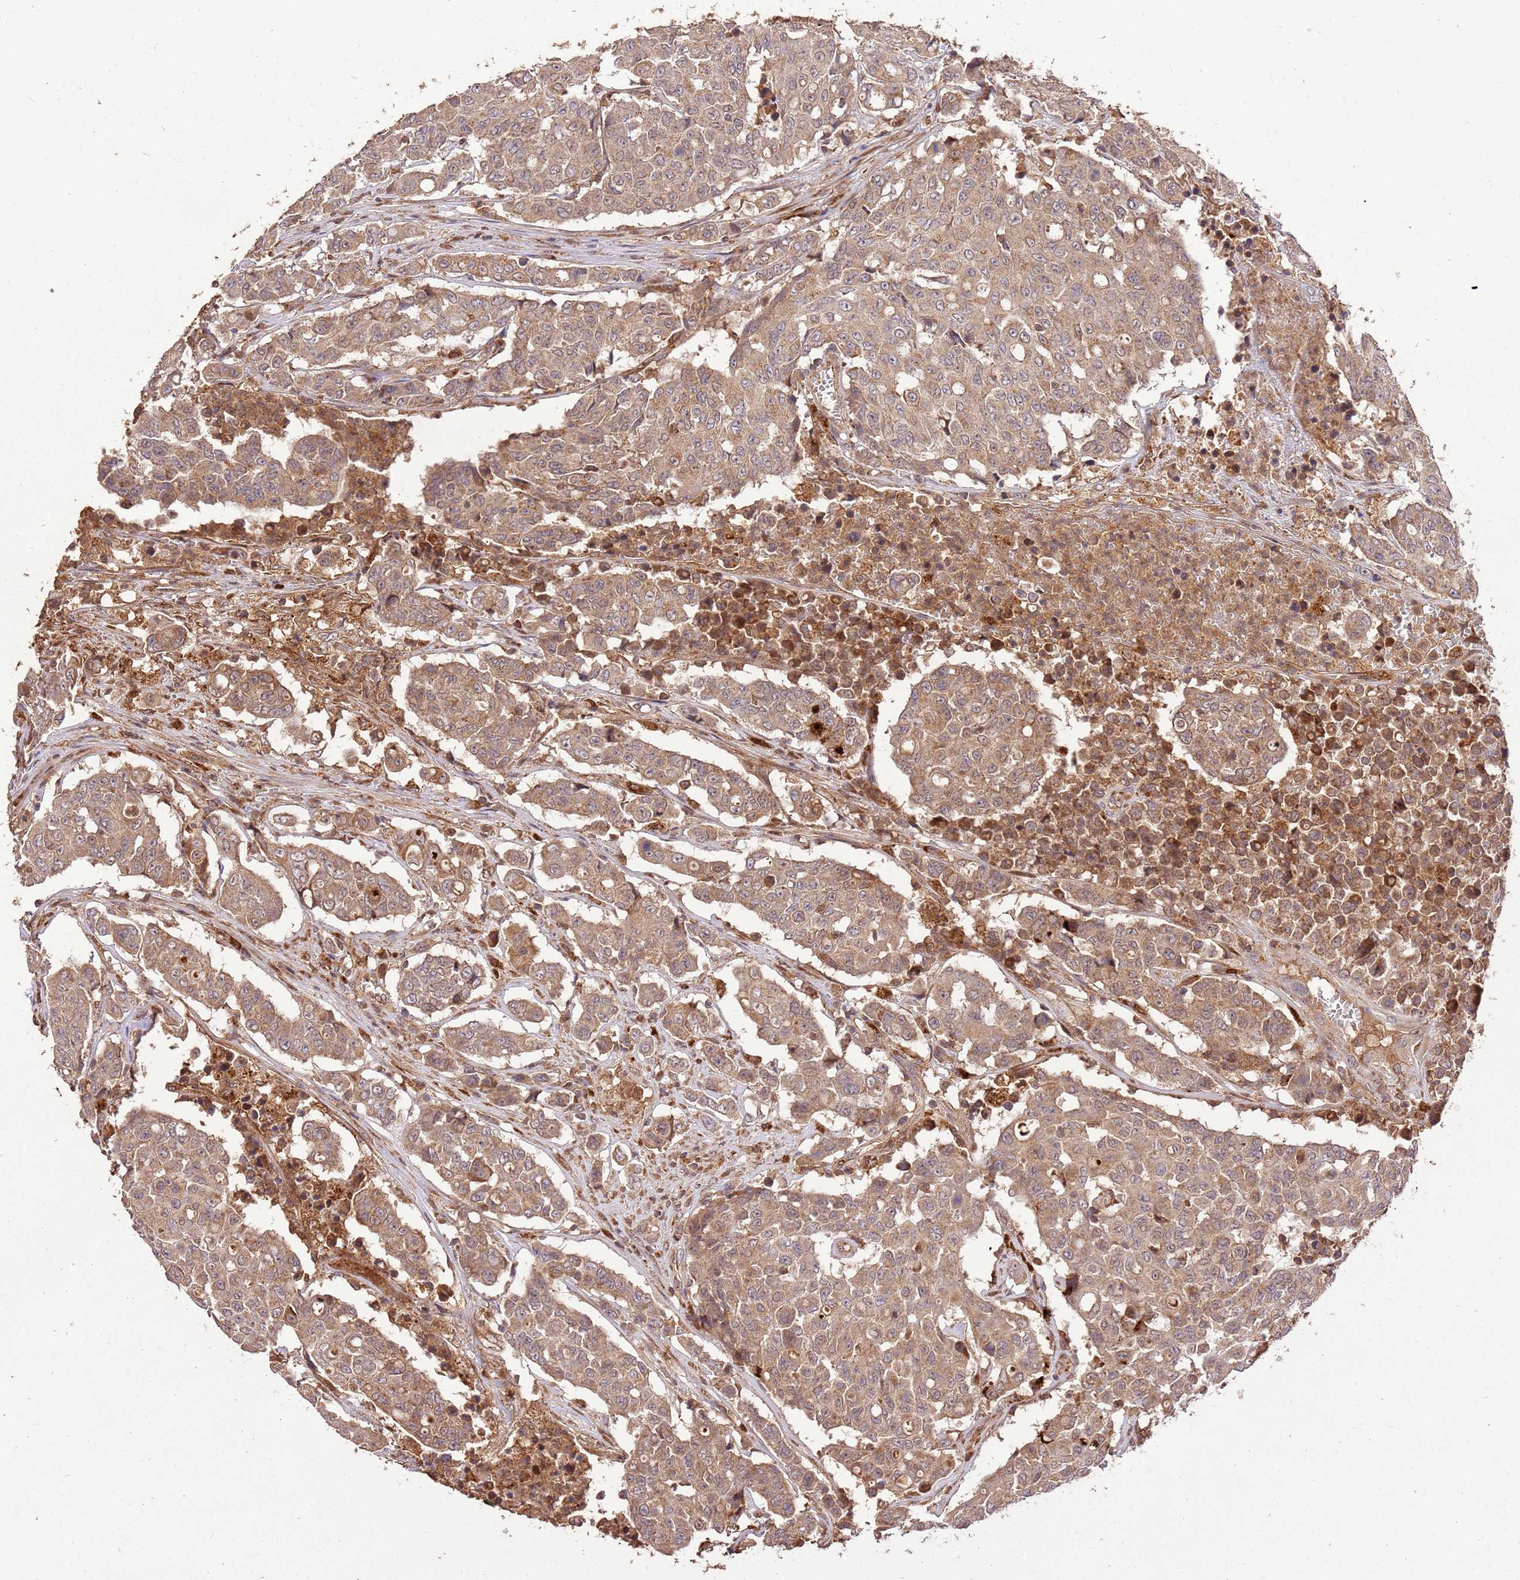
{"staining": {"intensity": "moderate", "quantity": ">75%", "location": "cytoplasmic/membranous"}, "tissue": "colorectal cancer", "cell_type": "Tumor cells", "image_type": "cancer", "snomed": [{"axis": "morphology", "description": "Adenocarcinoma, NOS"}, {"axis": "topography", "description": "Colon"}], "caption": "Immunohistochemical staining of human adenocarcinoma (colorectal) exhibits moderate cytoplasmic/membranous protein positivity in about >75% of tumor cells.", "gene": "LRRC28", "patient": {"sex": "male", "age": 51}}